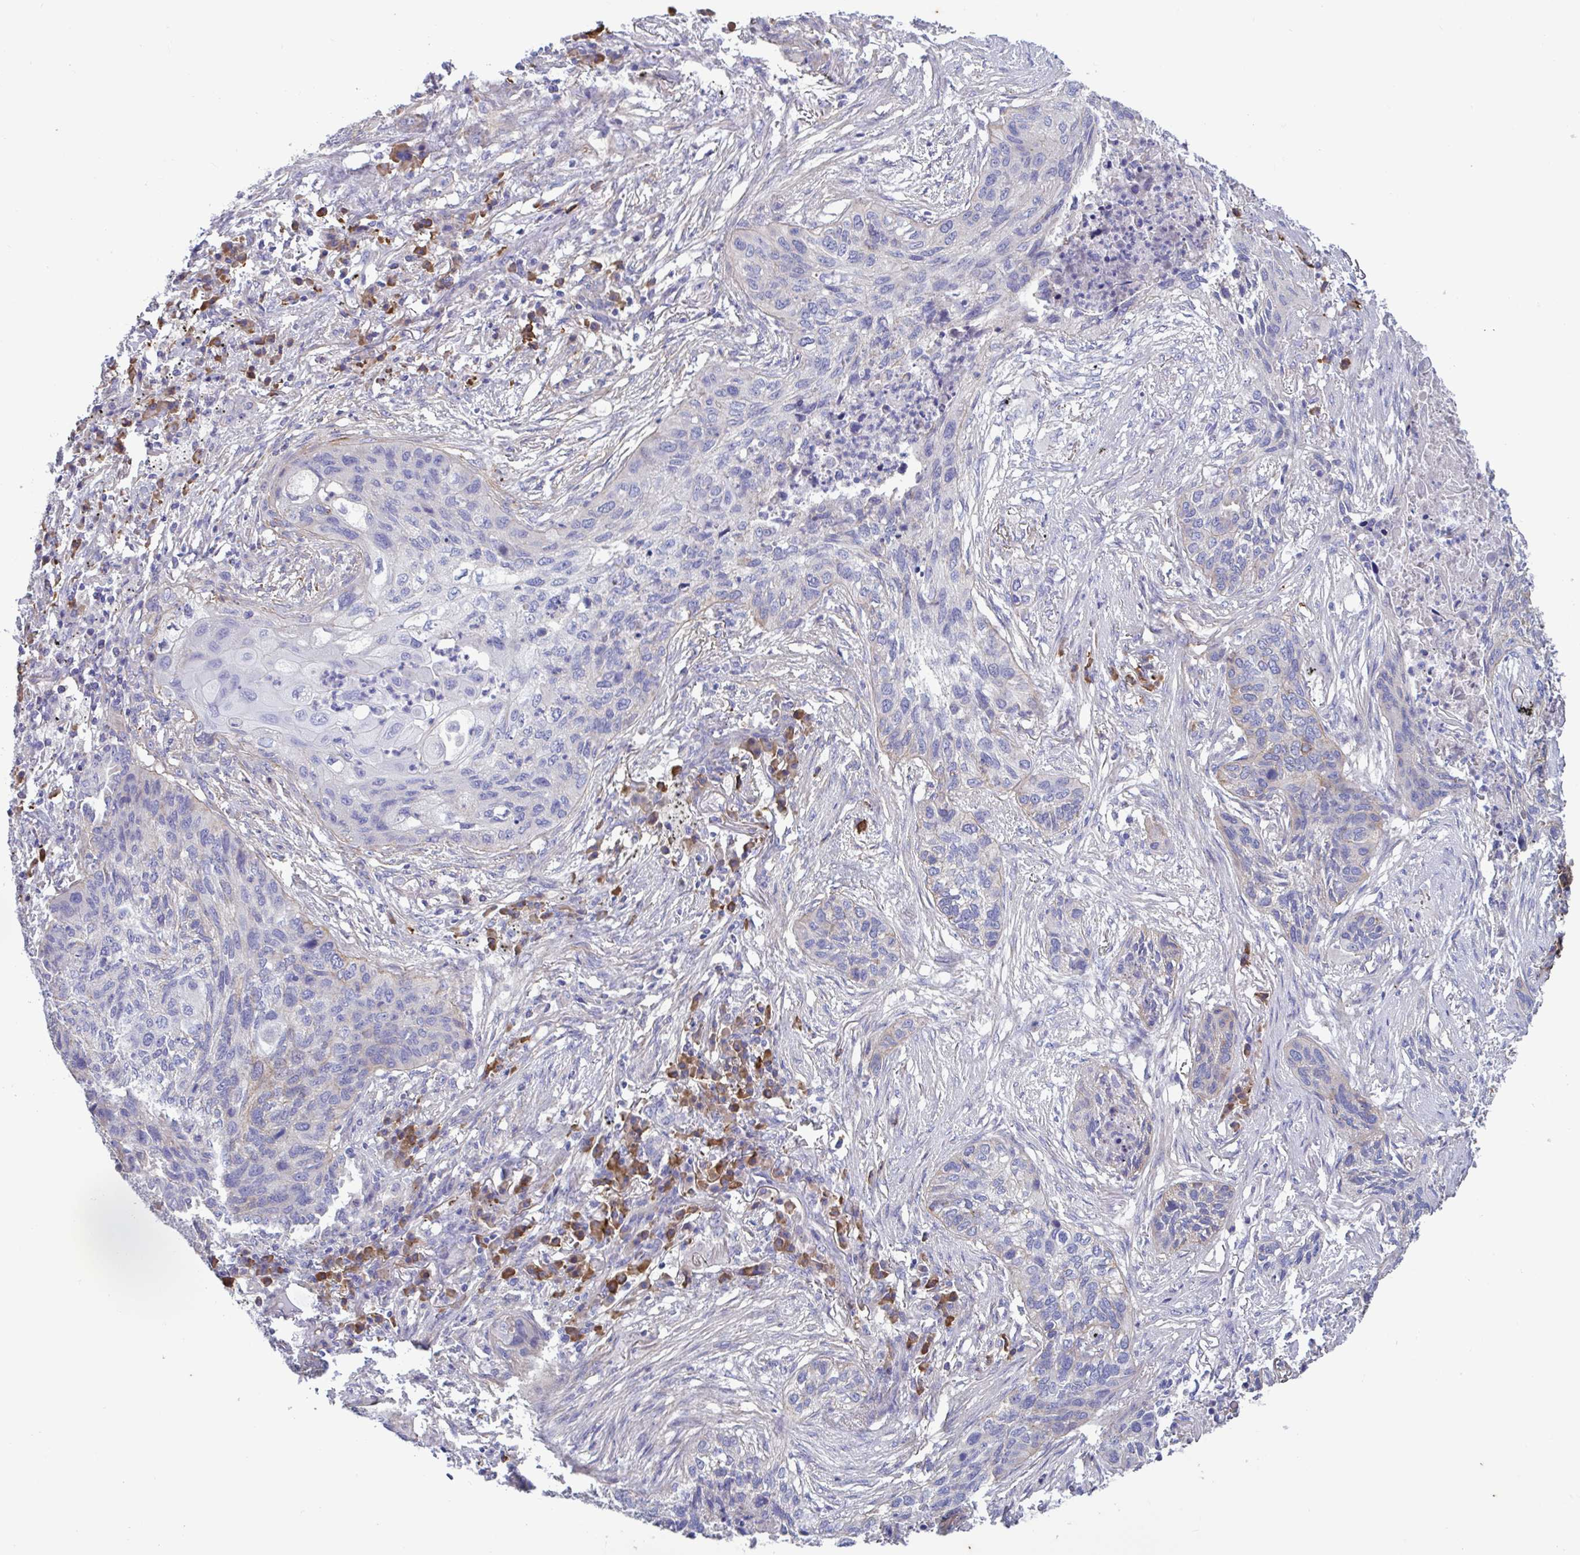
{"staining": {"intensity": "negative", "quantity": "none", "location": "none"}, "tissue": "lung cancer", "cell_type": "Tumor cells", "image_type": "cancer", "snomed": [{"axis": "morphology", "description": "Squamous cell carcinoma, NOS"}, {"axis": "topography", "description": "Lung"}], "caption": "Squamous cell carcinoma (lung) was stained to show a protein in brown. There is no significant positivity in tumor cells. (DAB (3,3'-diaminobenzidine) IHC, high magnification).", "gene": "SLC66A1", "patient": {"sex": "female", "age": 63}}